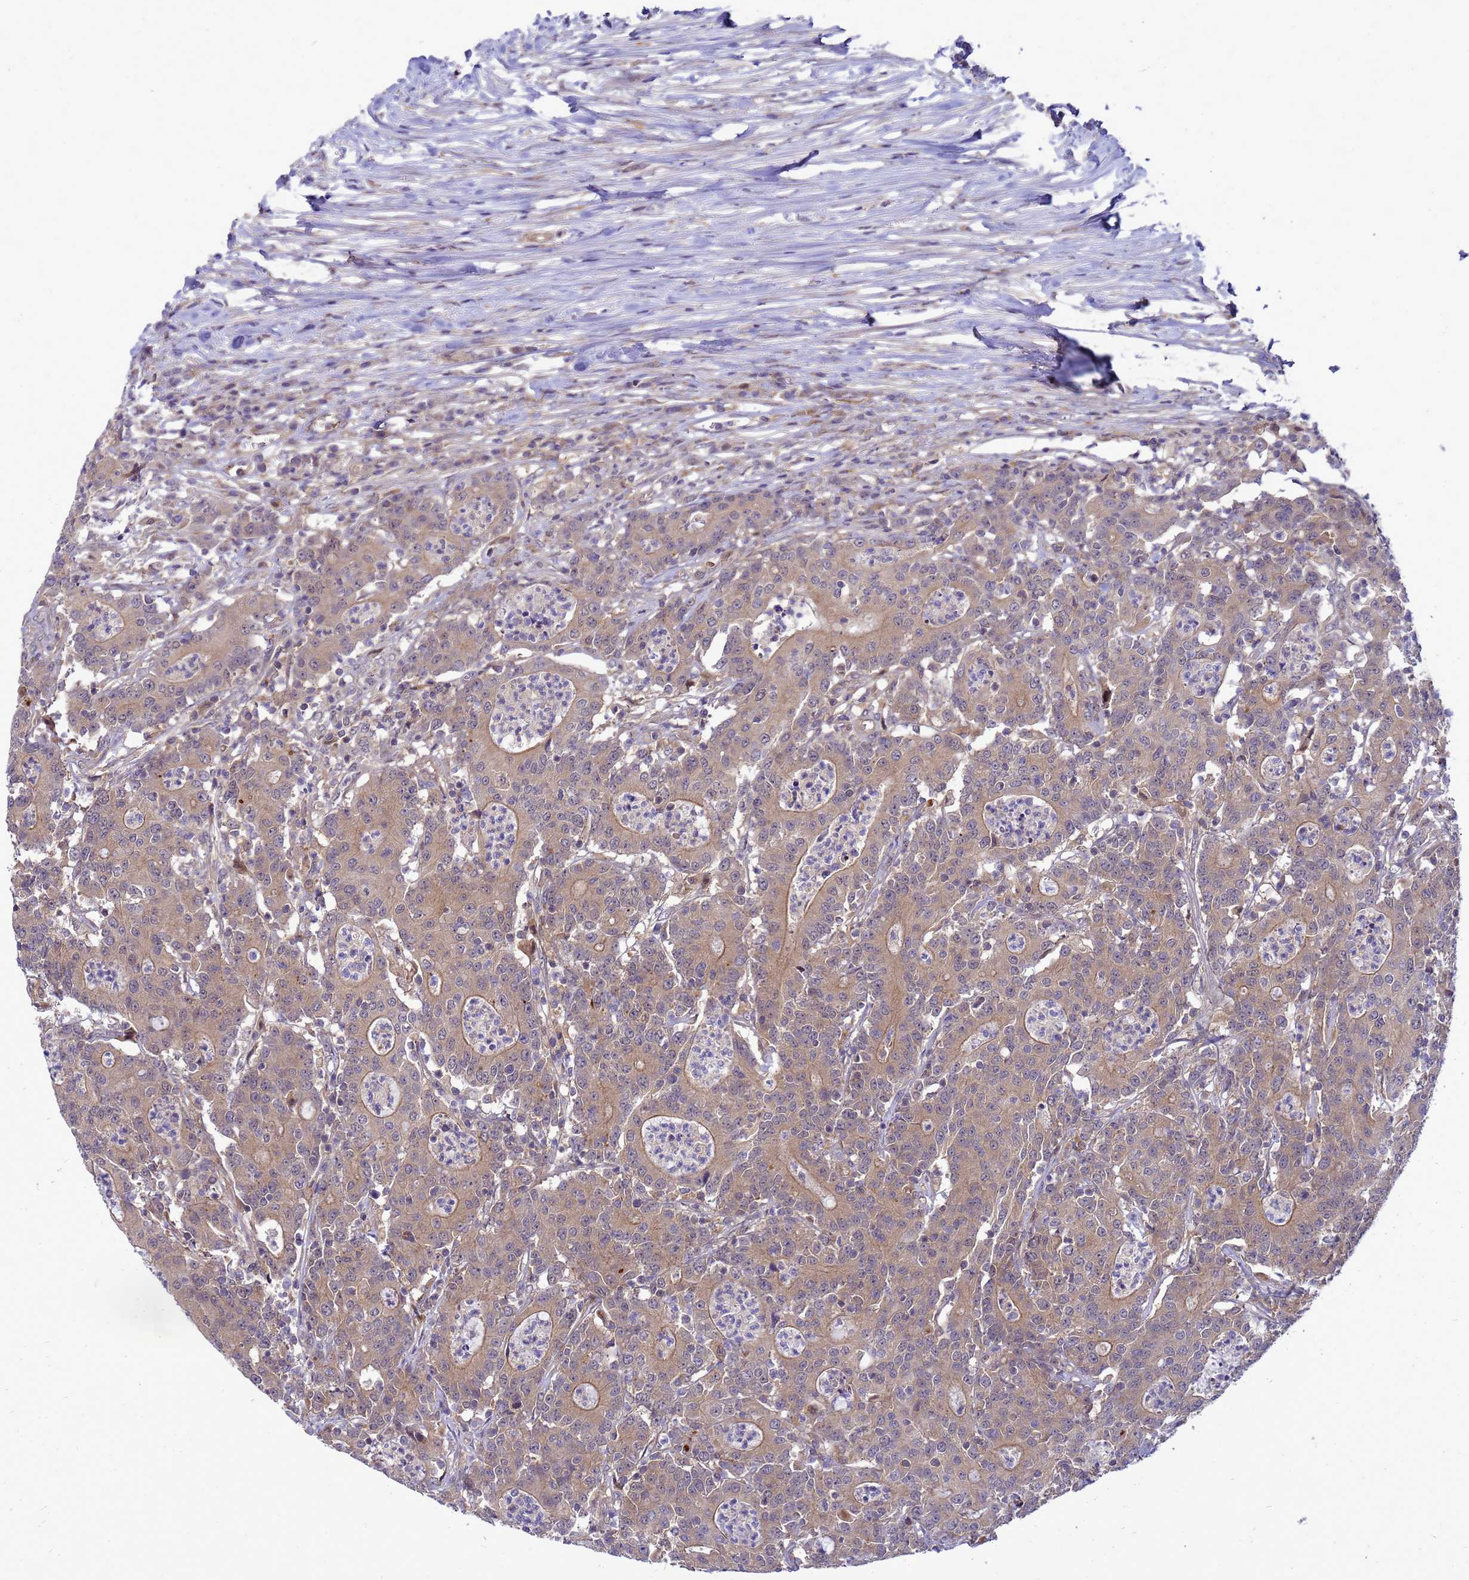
{"staining": {"intensity": "moderate", "quantity": ">75%", "location": "cytoplasmic/membranous"}, "tissue": "colorectal cancer", "cell_type": "Tumor cells", "image_type": "cancer", "snomed": [{"axis": "morphology", "description": "Adenocarcinoma, NOS"}, {"axis": "topography", "description": "Colon"}], "caption": "This photomicrograph exhibits adenocarcinoma (colorectal) stained with immunohistochemistry (IHC) to label a protein in brown. The cytoplasmic/membranous of tumor cells show moderate positivity for the protein. Nuclei are counter-stained blue.", "gene": "ENOPH1", "patient": {"sex": "male", "age": 83}}